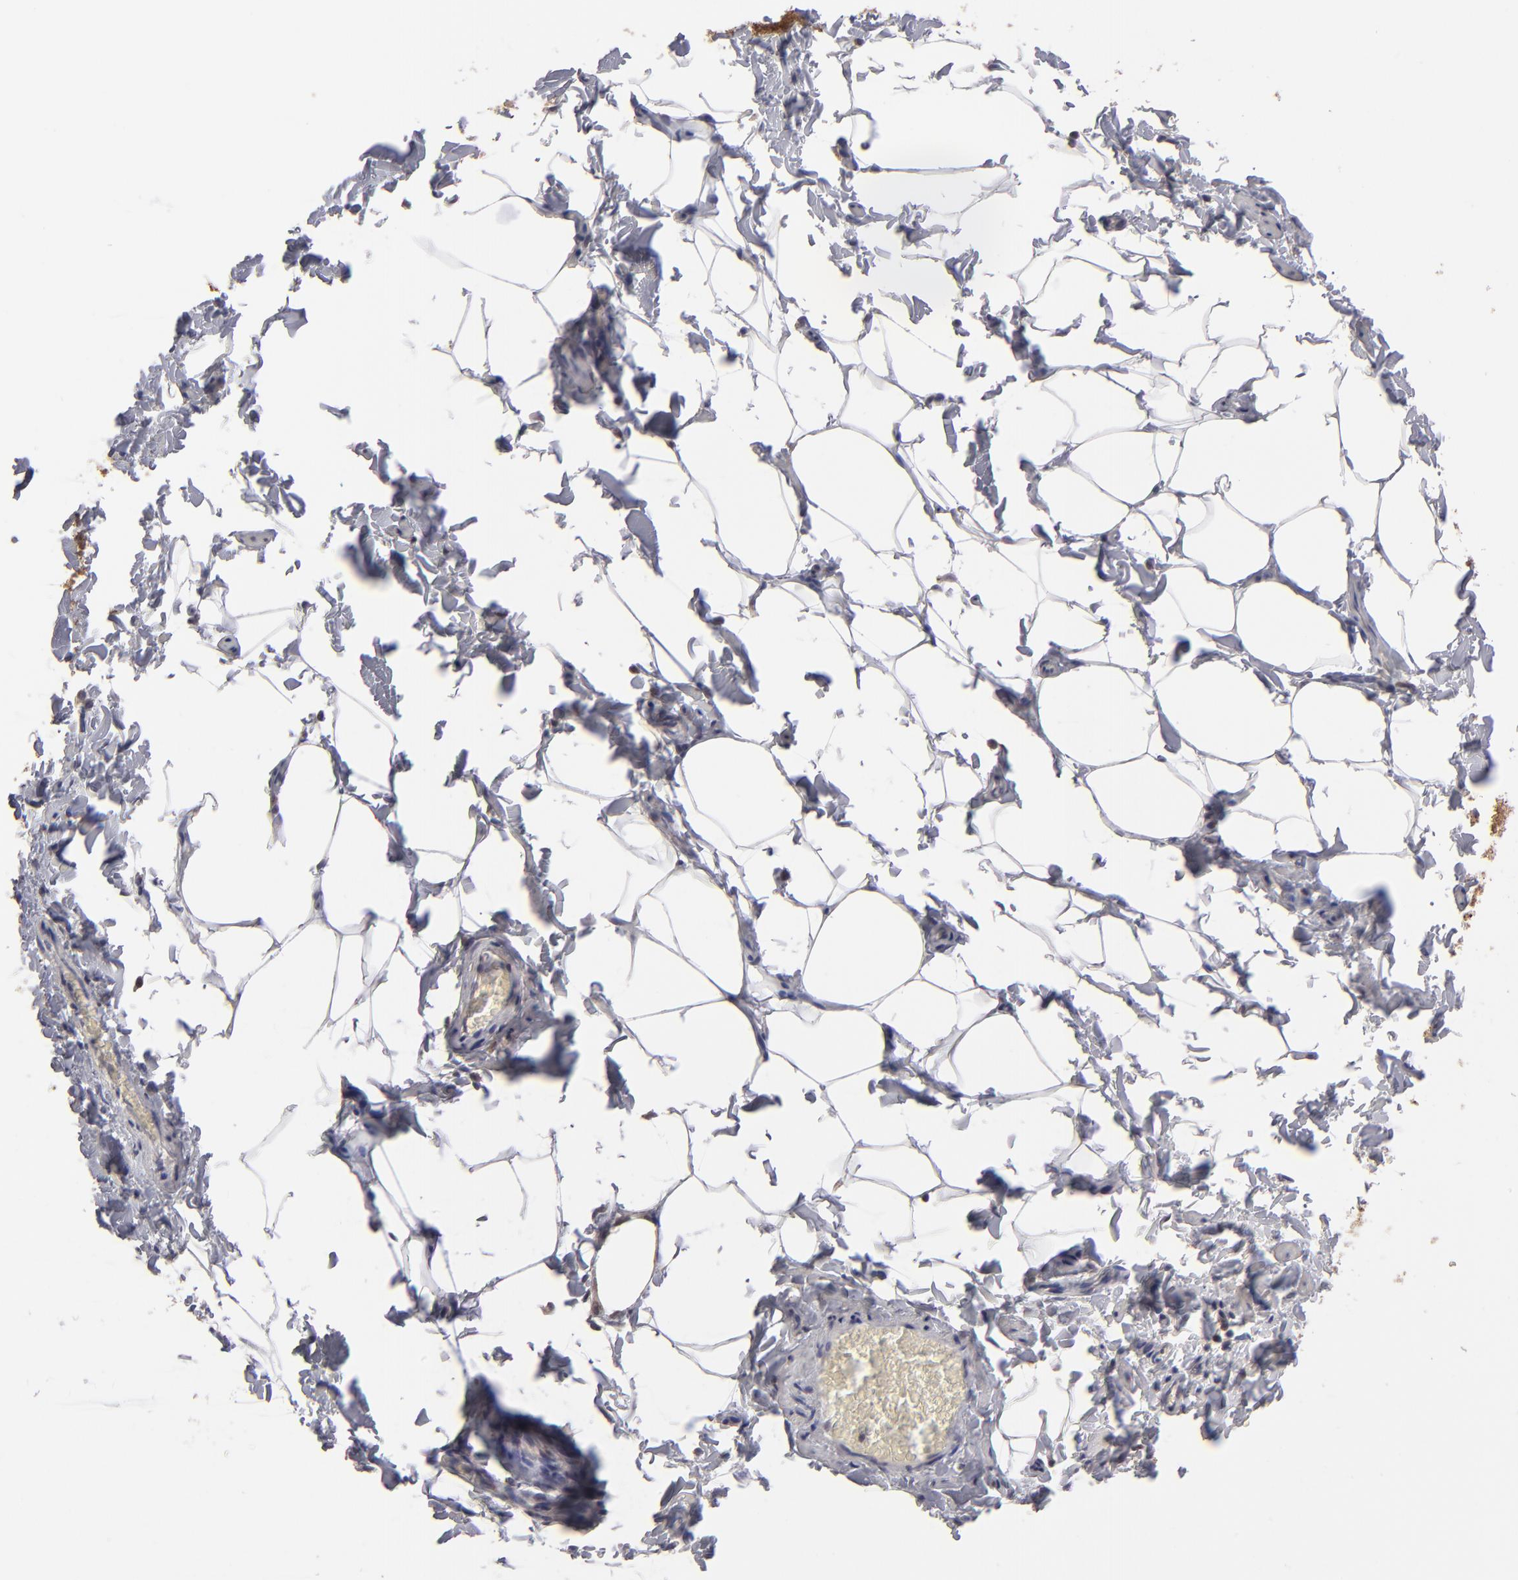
{"staining": {"intensity": "negative", "quantity": "none", "location": "none"}, "tissue": "adipose tissue", "cell_type": "Adipocytes", "image_type": "normal", "snomed": [{"axis": "morphology", "description": "Normal tissue, NOS"}, {"axis": "topography", "description": "Vascular tissue"}], "caption": "Protein analysis of unremarkable adipose tissue demonstrates no significant positivity in adipocytes. Brightfield microscopy of immunohistochemistry stained with DAB (brown) and hematoxylin (blue), captured at high magnification.", "gene": "SLC15A1", "patient": {"sex": "male", "age": 41}}